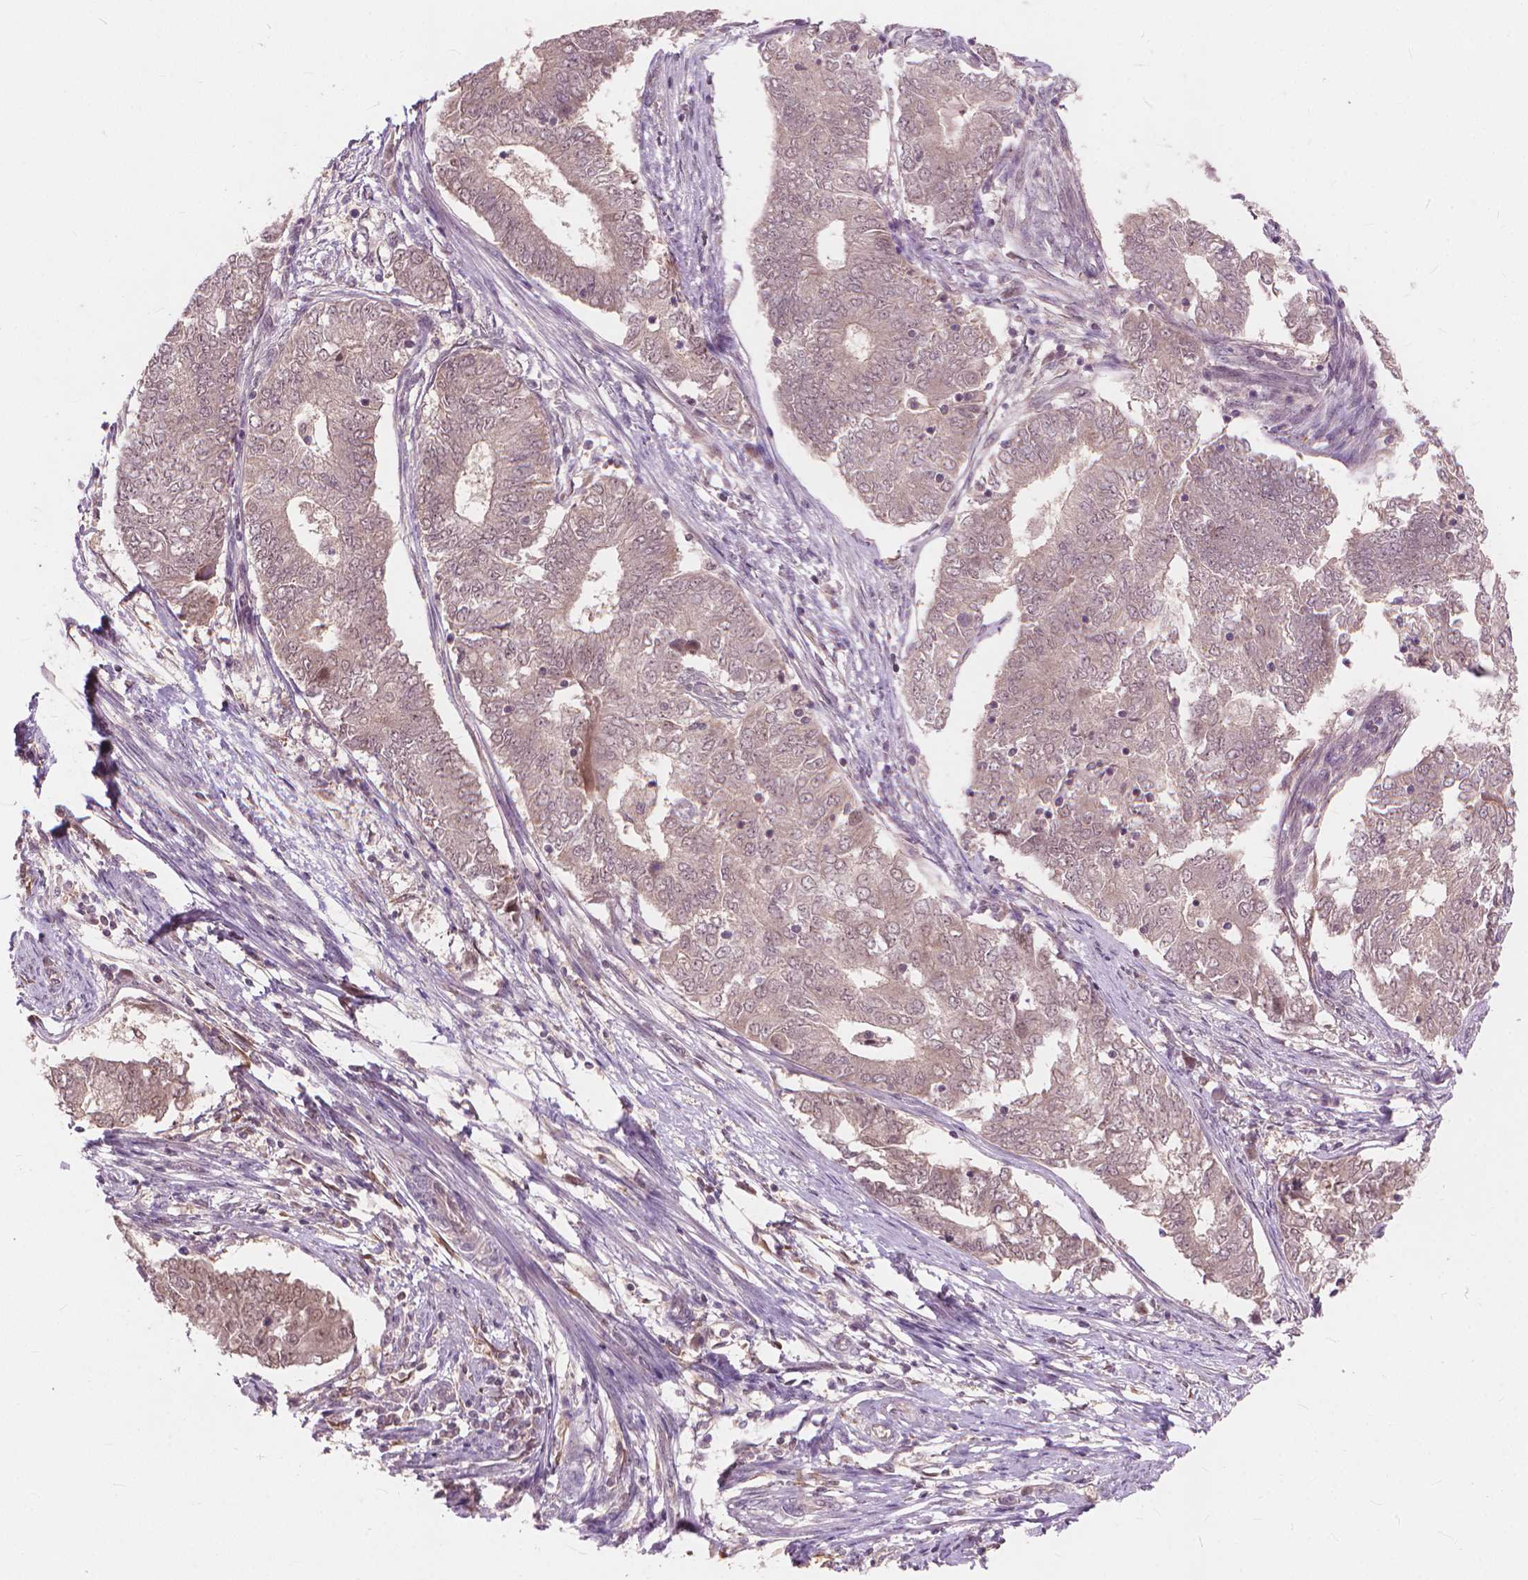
{"staining": {"intensity": "weak", "quantity": "<25%", "location": "nuclear"}, "tissue": "endometrial cancer", "cell_type": "Tumor cells", "image_type": "cancer", "snomed": [{"axis": "morphology", "description": "Adenocarcinoma, NOS"}, {"axis": "topography", "description": "Endometrium"}], "caption": "Endometrial adenocarcinoma was stained to show a protein in brown. There is no significant staining in tumor cells. (IHC, brightfield microscopy, high magnification).", "gene": "SSU72", "patient": {"sex": "female", "age": 62}}